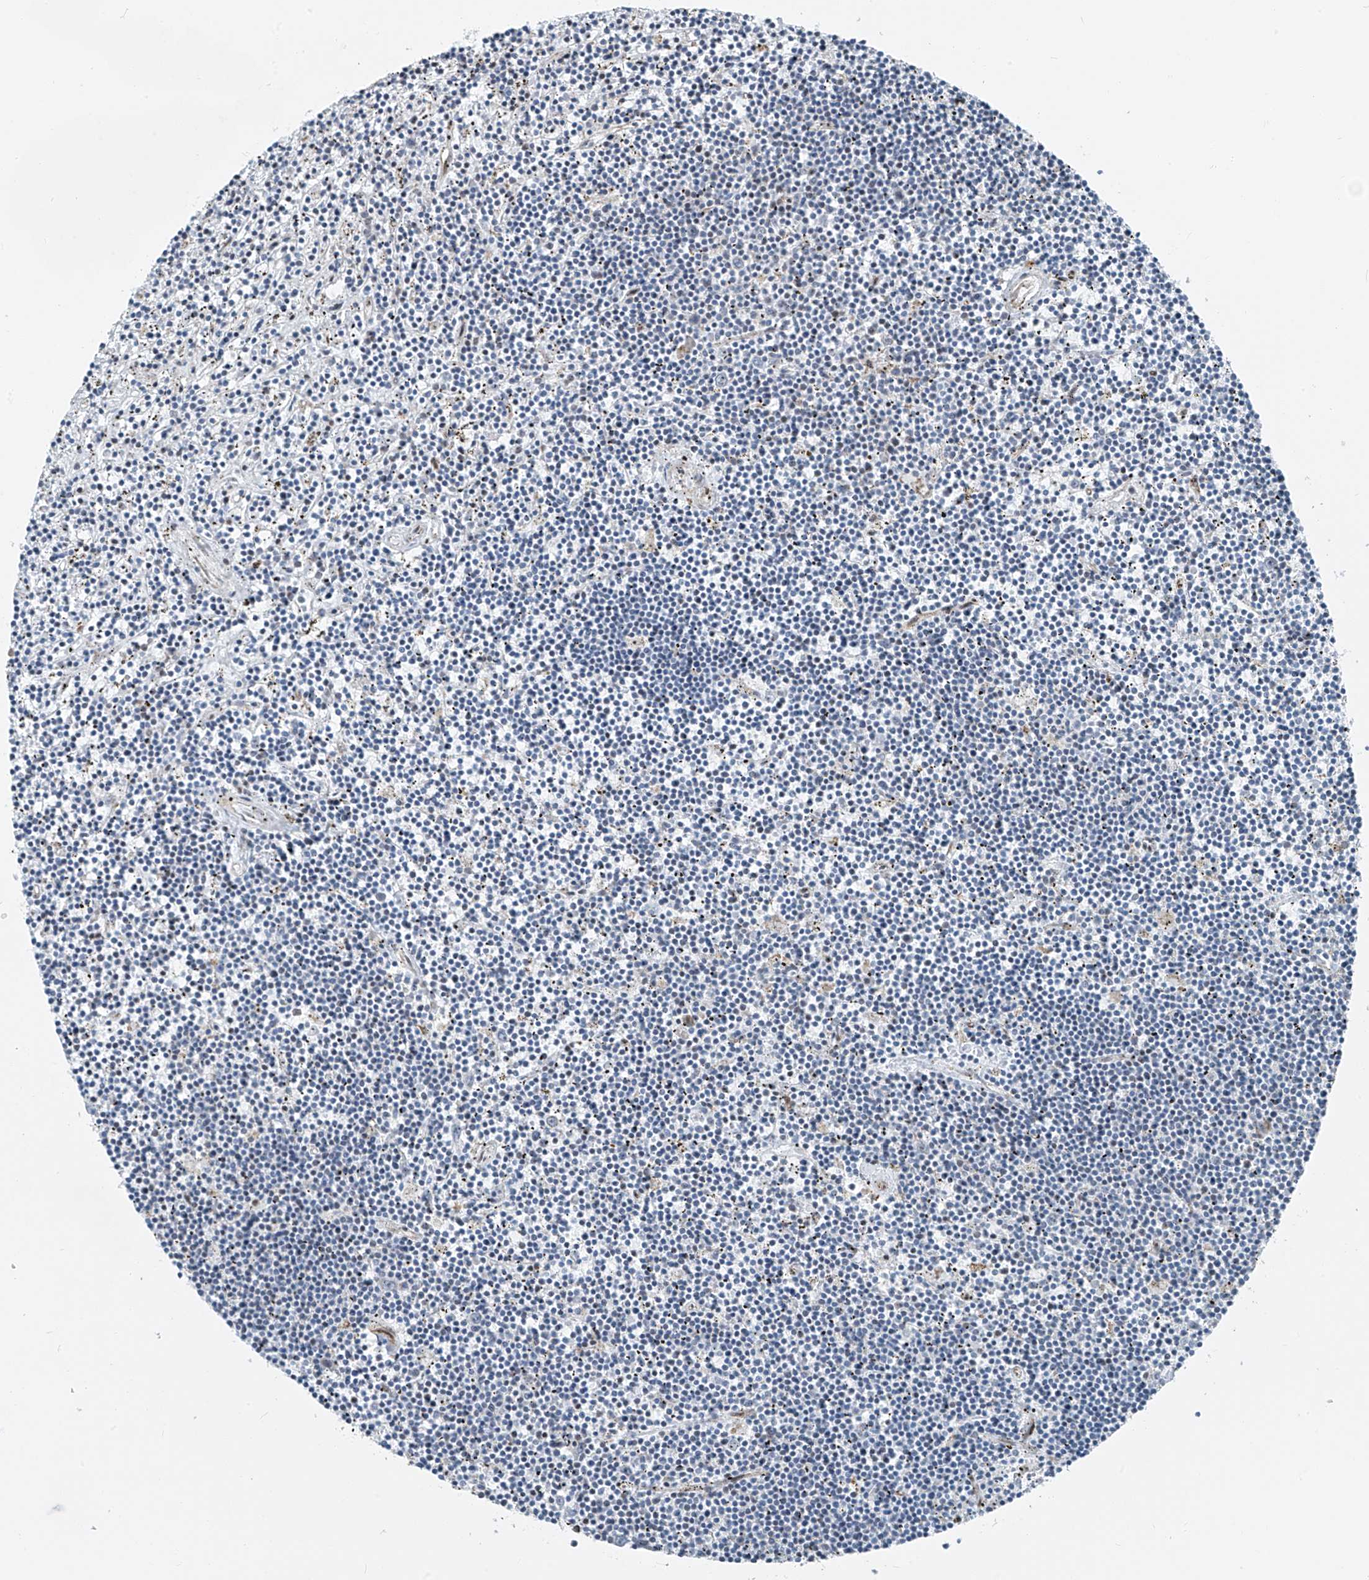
{"staining": {"intensity": "negative", "quantity": "none", "location": "none"}, "tissue": "lymphoma", "cell_type": "Tumor cells", "image_type": "cancer", "snomed": [{"axis": "morphology", "description": "Malignant lymphoma, non-Hodgkin's type, Low grade"}, {"axis": "topography", "description": "Spleen"}], "caption": "Human malignant lymphoma, non-Hodgkin's type (low-grade) stained for a protein using immunohistochemistry demonstrates no staining in tumor cells.", "gene": "HIC2", "patient": {"sex": "male", "age": 76}}